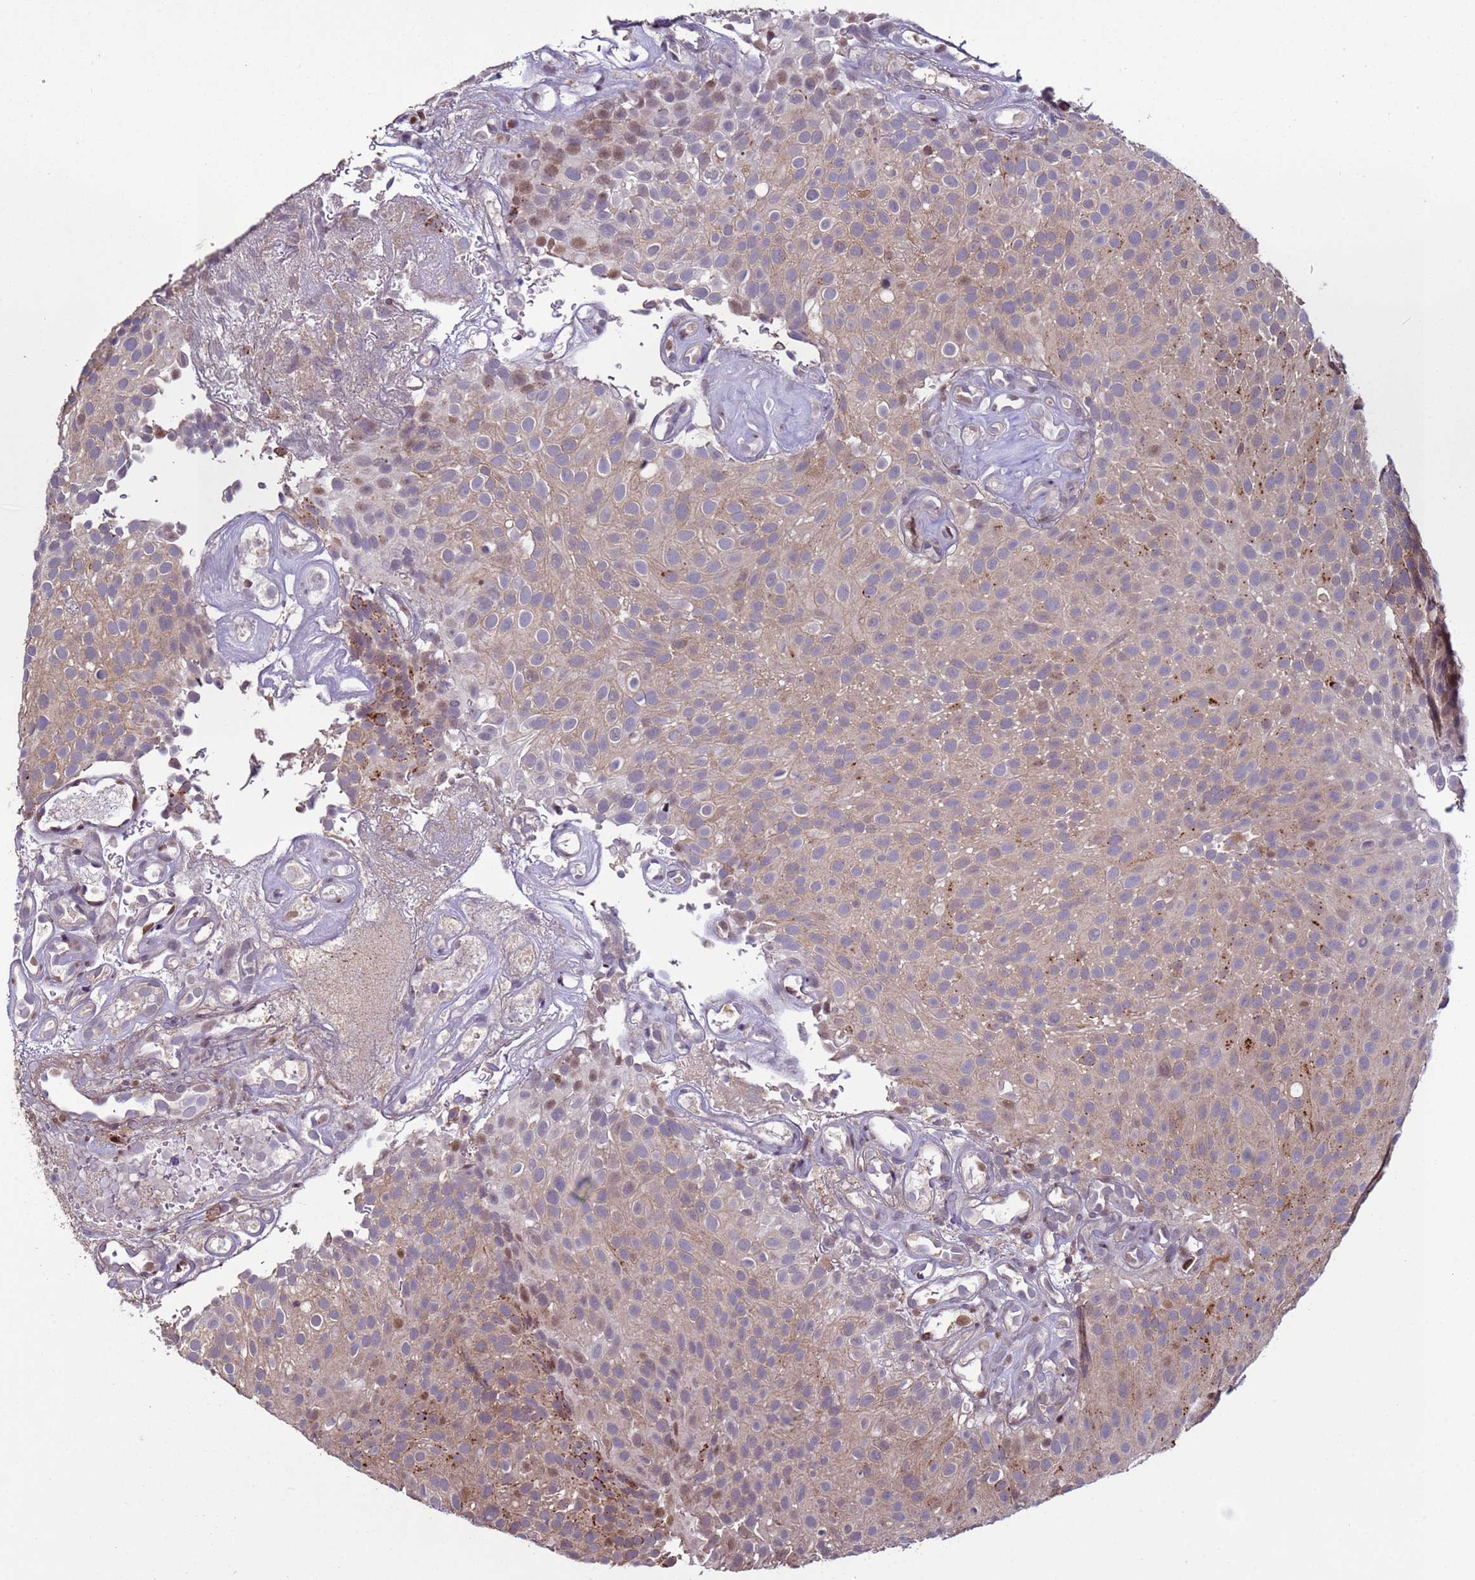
{"staining": {"intensity": "weak", "quantity": "<25%", "location": "cytoplasmic/membranous,nuclear"}, "tissue": "urothelial cancer", "cell_type": "Tumor cells", "image_type": "cancer", "snomed": [{"axis": "morphology", "description": "Urothelial carcinoma, Low grade"}, {"axis": "topography", "description": "Urinary bladder"}], "caption": "This histopathology image is of urothelial carcinoma (low-grade) stained with immunohistochemistry to label a protein in brown with the nuclei are counter-stained blue. There is no staining in tumor cells.", "gene": "HGH1", "patient": {"sex": "male", "age": 78}}